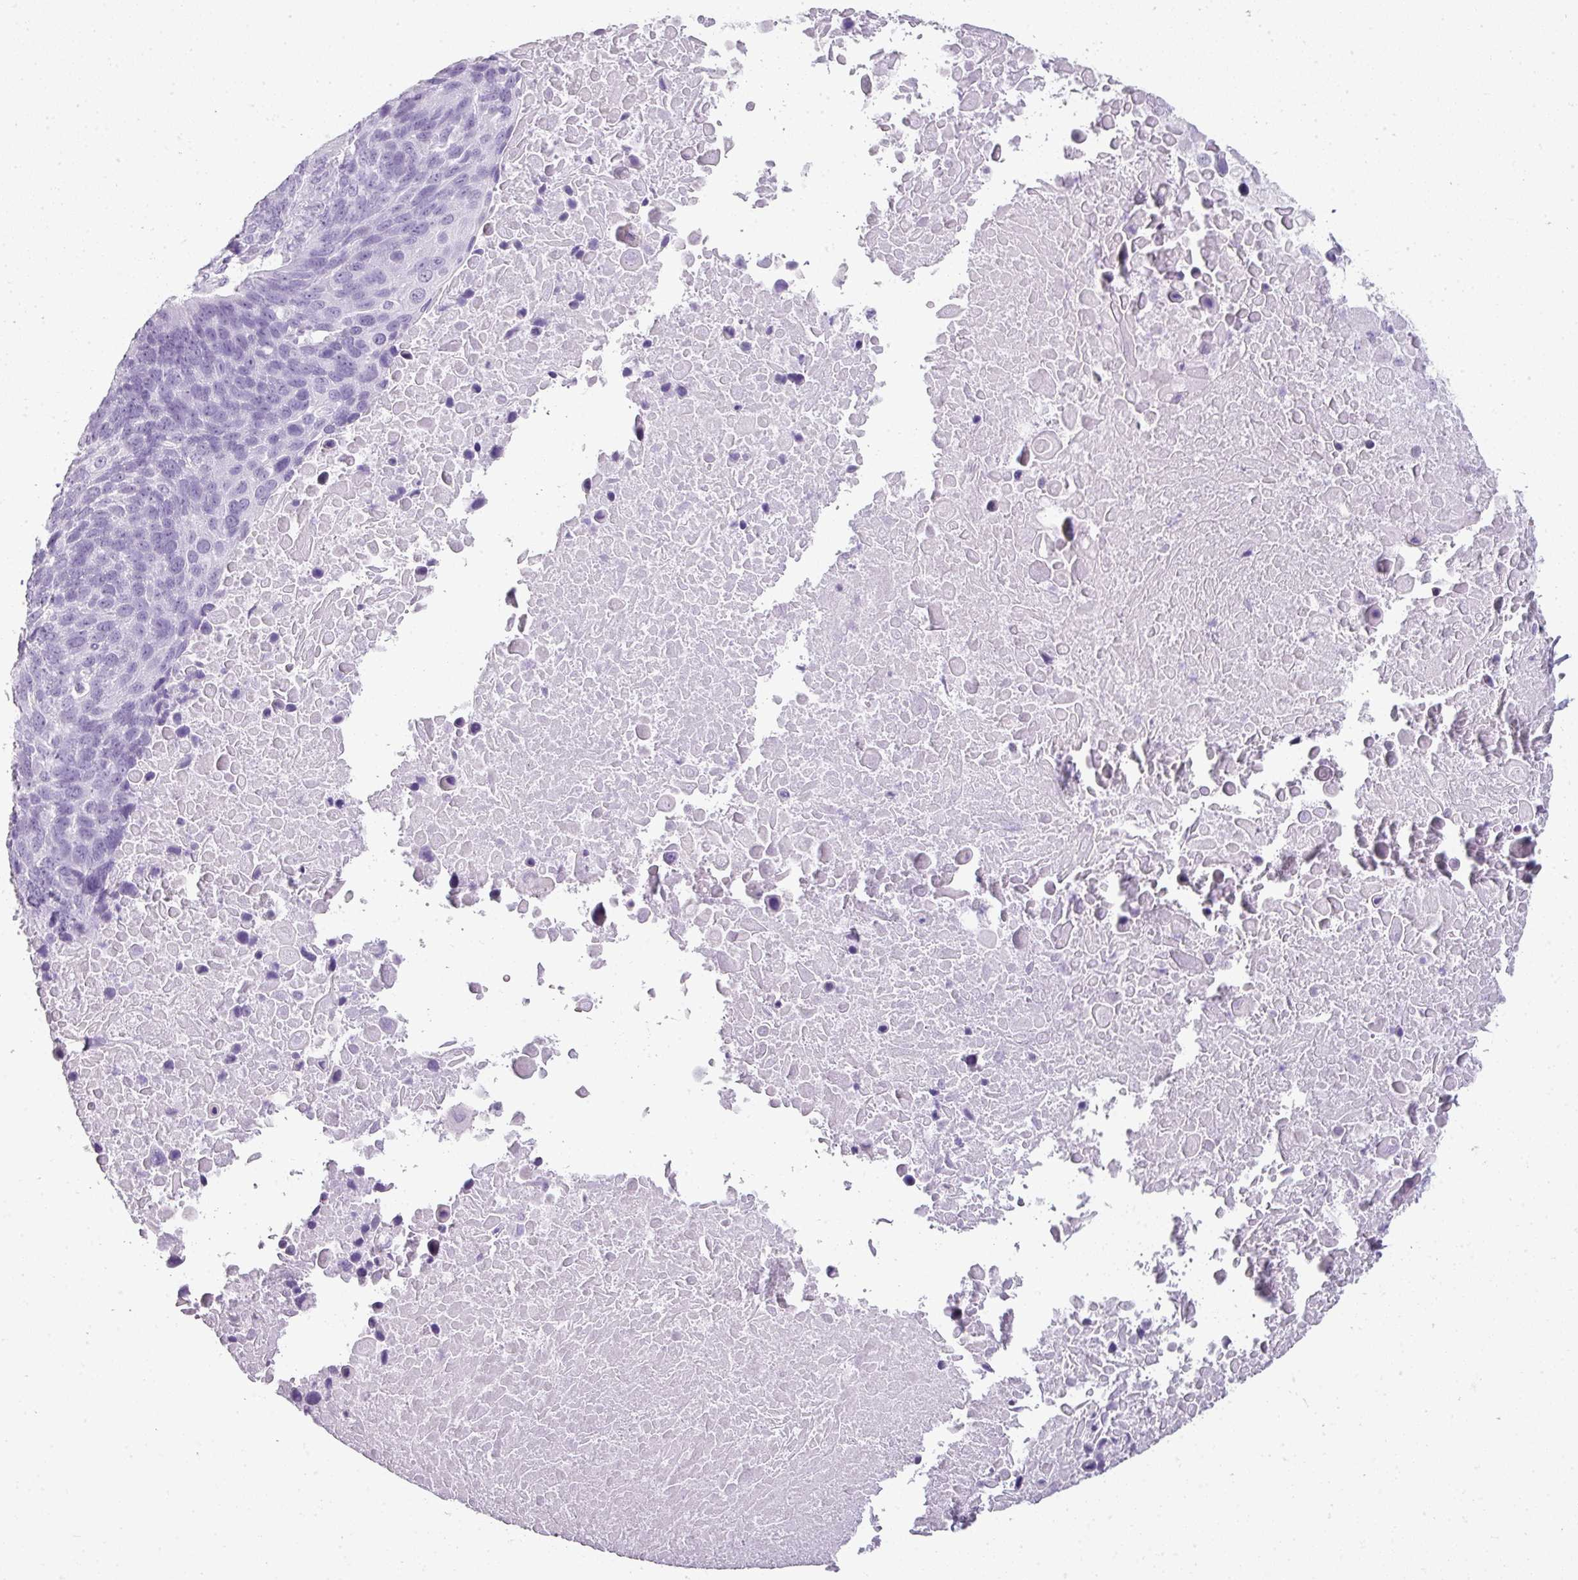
{"staining": {"intensity": "negative", "quantity": "none", "location": "none"}, "tissue": "lung cancer", "cell_type": "Tumor cells", "image_type": "cancer", "snomed": [{"axis": "morphology", "description": "Normal tissue, NOS"}, {"axis": "morphology", "description": "Squamous cell carcinoma, NOS"}, {"axis": "topography", "description": "Lymph node"}, {"axis": "topography", "description": "Lung"}], "caption": "High magnification brightfield microscopy of squamous cell carcinoma (lung) stained with DAB (brown) and counterstained with hematoxylin (blue): tumor cells show no significant staining. (DAB (3,3'-diaminobenzidine) immunohistochemistry (IHC) visualized using brightfield microscopy, high magnification).", "gene": "SCT", "patient": {"sex": "male", "age": 66}}